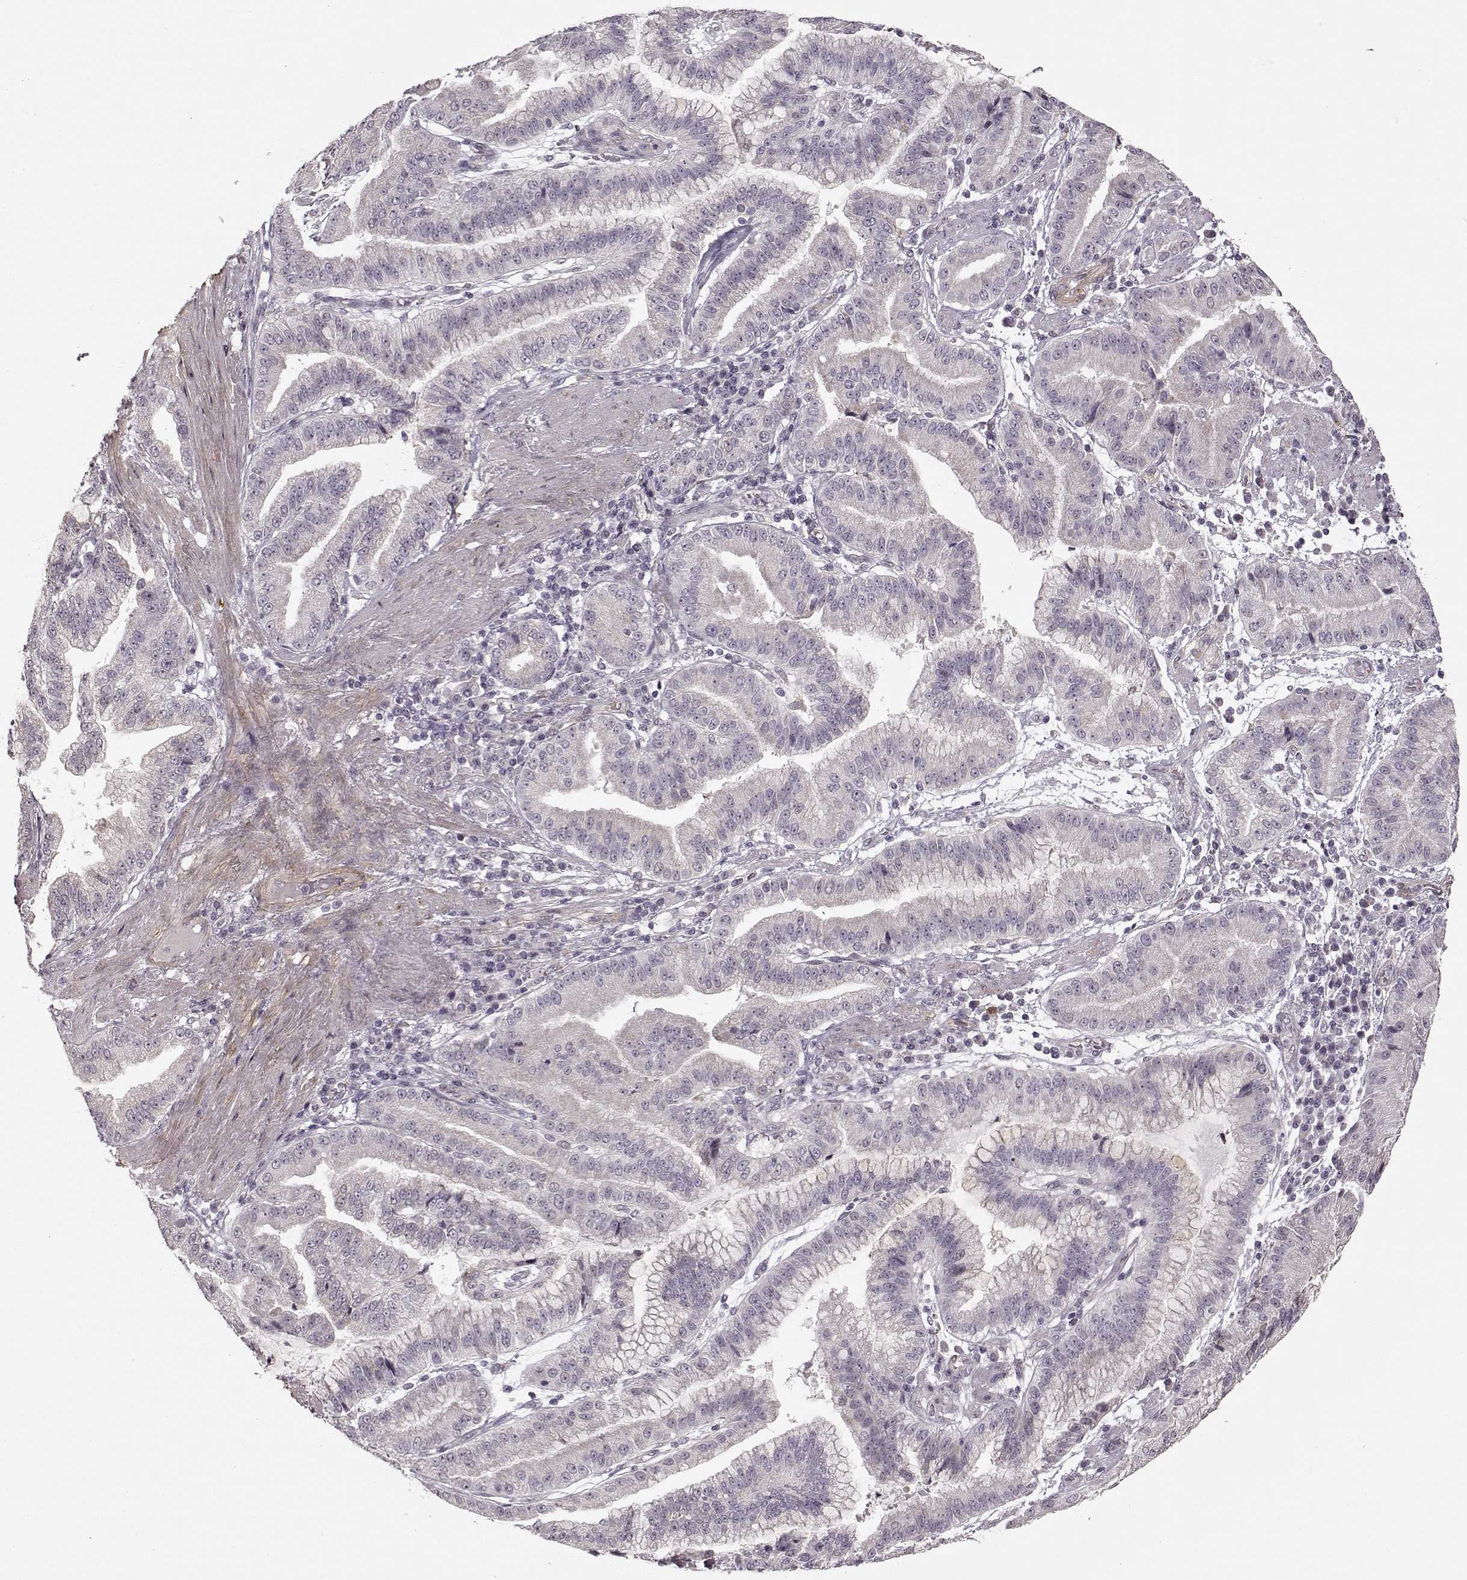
{"staining": {"intensity": "negative", "quantity": "none", "location": "none"}, "tissue": "stomach cancer", "cell_type": "Tumor cells", "image_type": "cancer", "snomed": [{"axis": "morphology", "description": "Adenocarcinoma, NOS"}, {"axis": "topography", "description": "Stomach"}], "caption": "The micrograph exhibits no significant staining in tumor cells of stomach adenocarcinoma.", "gene": "LAMB2", "patient": {"sex": "male", "age": 83}}